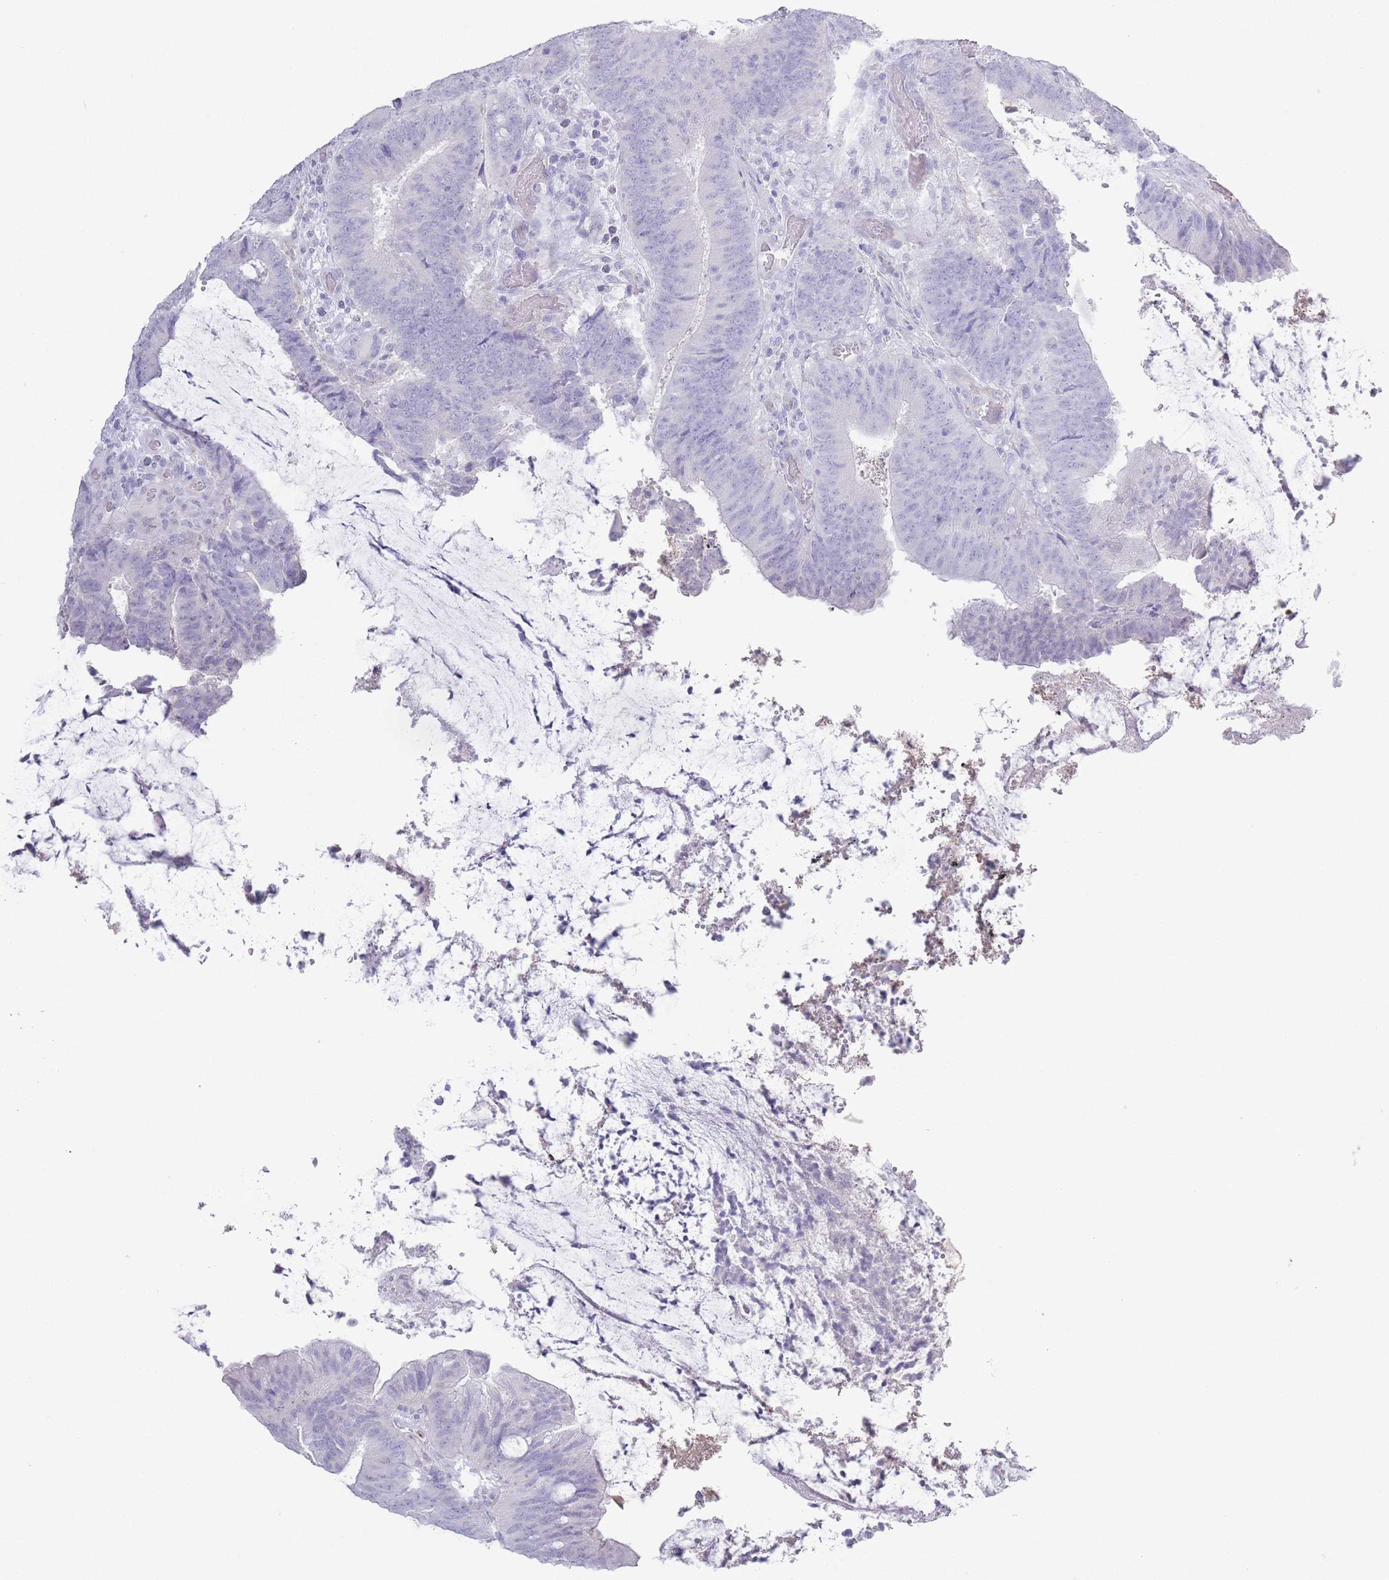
{"staining": {"intensity": "negative", "quantity": "none", "location": "none"}, "tissue": "colorectal cancer", "cell_type": "Tumor cells", "image_type": "cancer", "snomed": [{"axis": "morphology", "description": "Adenocarcinoma, NOS"}, {"axis": "topography", "description": "Colon"}], "caption": "A high-resolution micrograph shows immunohistochemistry staining of colorectal adenocarcinoma, which reveals no significant staining in tumor cells. (DAB immunohistochemistry, high magnification).", "gene": "PKLR", "patient": {"sex": "female", "age": 43}}